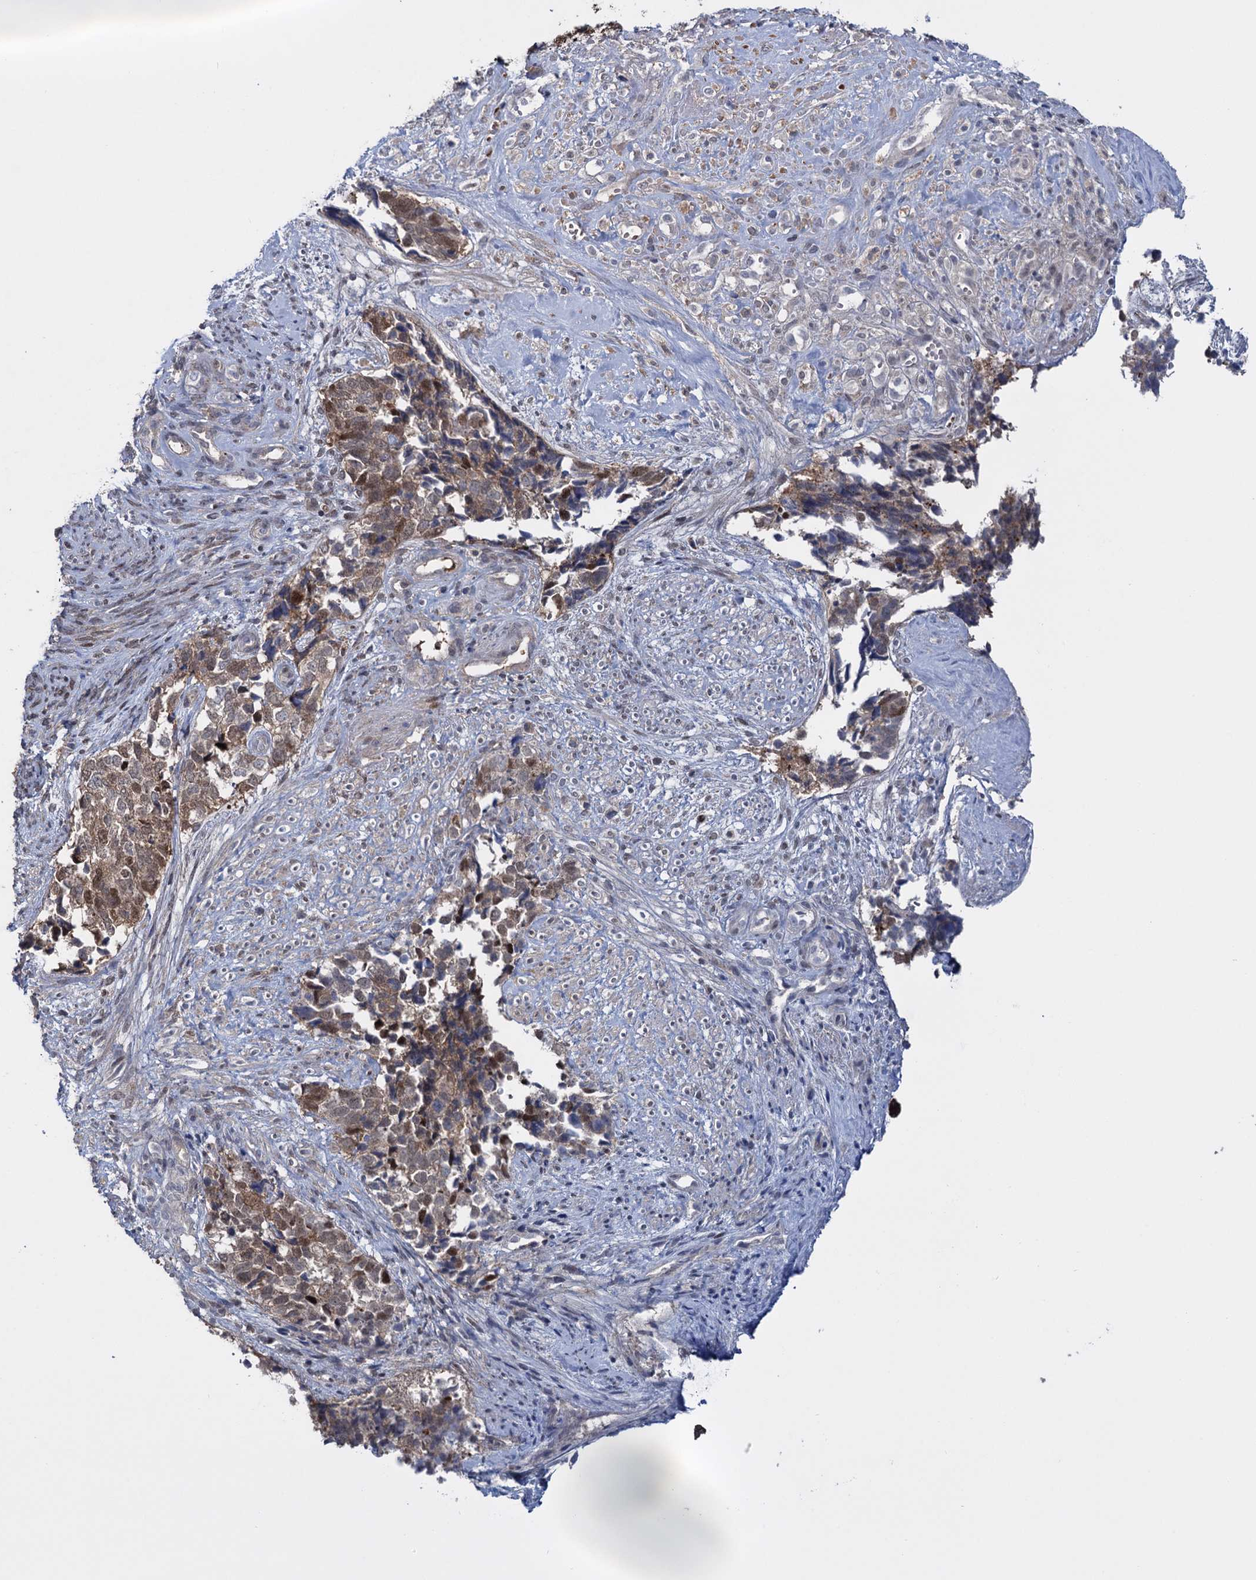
{"staining": {"intensity": "strong", "quantity": ">75%", "location": "cytoplasmic/membranous,nuclear"}, "tissue": "cervical cancer", "cell_type": "Tumor cells", "image_type": "cancer", "snomed": [{"axis": "morphology", "description": "Squamous cell carcinoma, NOS"}, {"axis": "topography", "description": "Cervix"}], "caption": "Squamous cell carcinoma (cervical) stained with DAB immunohistochemistry (IHC) demonstrates high levels of strong cytoplasmic/membranous and nuclear staining in about >75% of tumor cells.", "gene": "GLO1", "patient": {"sex": "female", "age": 63}}